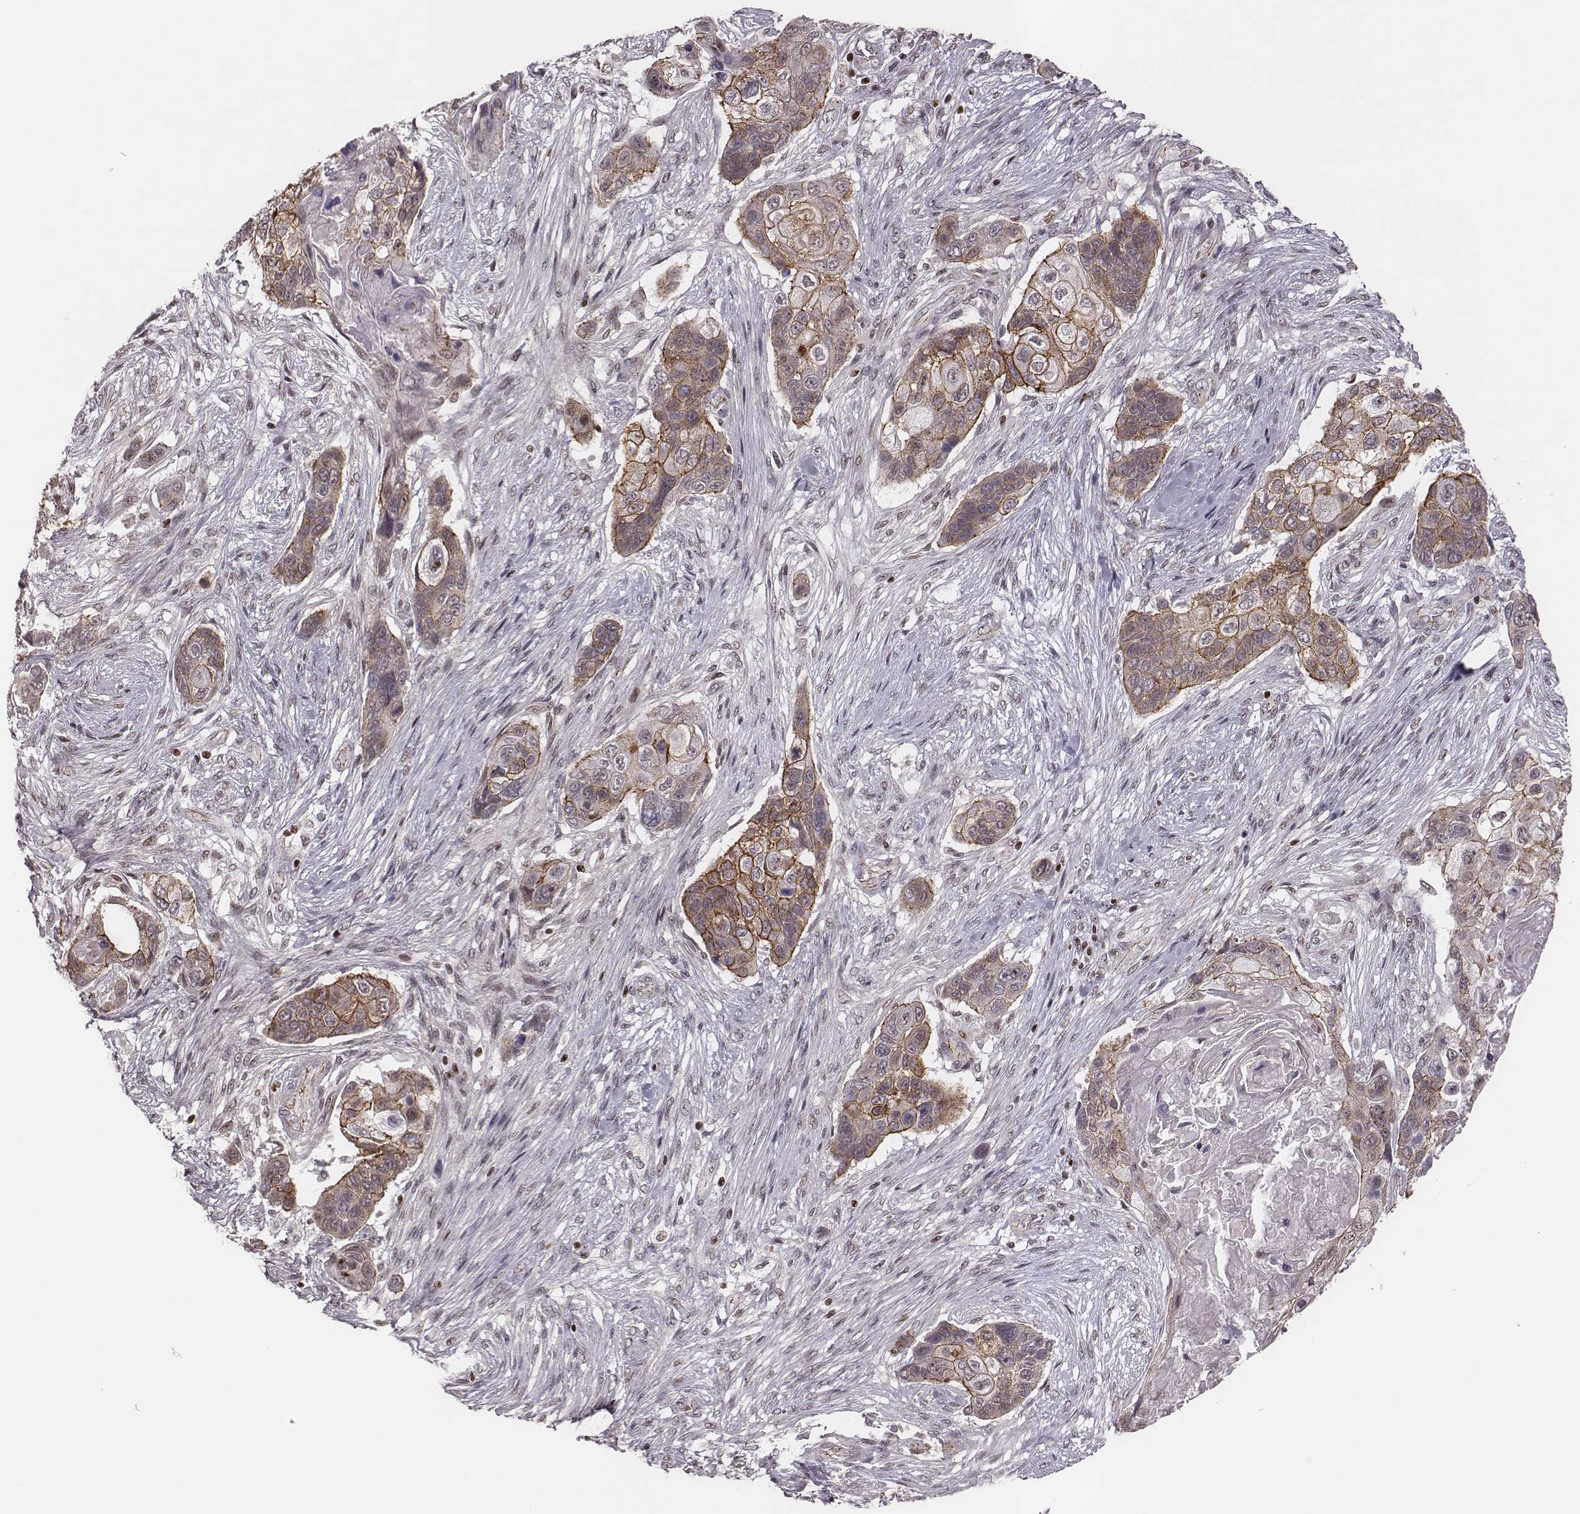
{"staining": {"intensity": "moderate", "quantity": ">75%", "location": "cytoplasmic/membranous"}, "tissue": "lung cancer", "cell_type": "Tumor cells", "image_type": "cancer", "snomed": [{"axis": "morphology", "description": "Squamous cell carcinoma, NOS"}, {"axis": "topography", "description": "Lung"}], "caption": "Brown immunohistochemical staining in human lung cancer (squamous cell carcinoma) shows moderate cytoplasmic/membranous staining in about >75% of tumor cells. (DAB IHC with brightfield microscopy, high magnification).", "gene": "WDR59", "patient": {"sex": "male", "age": 69}}